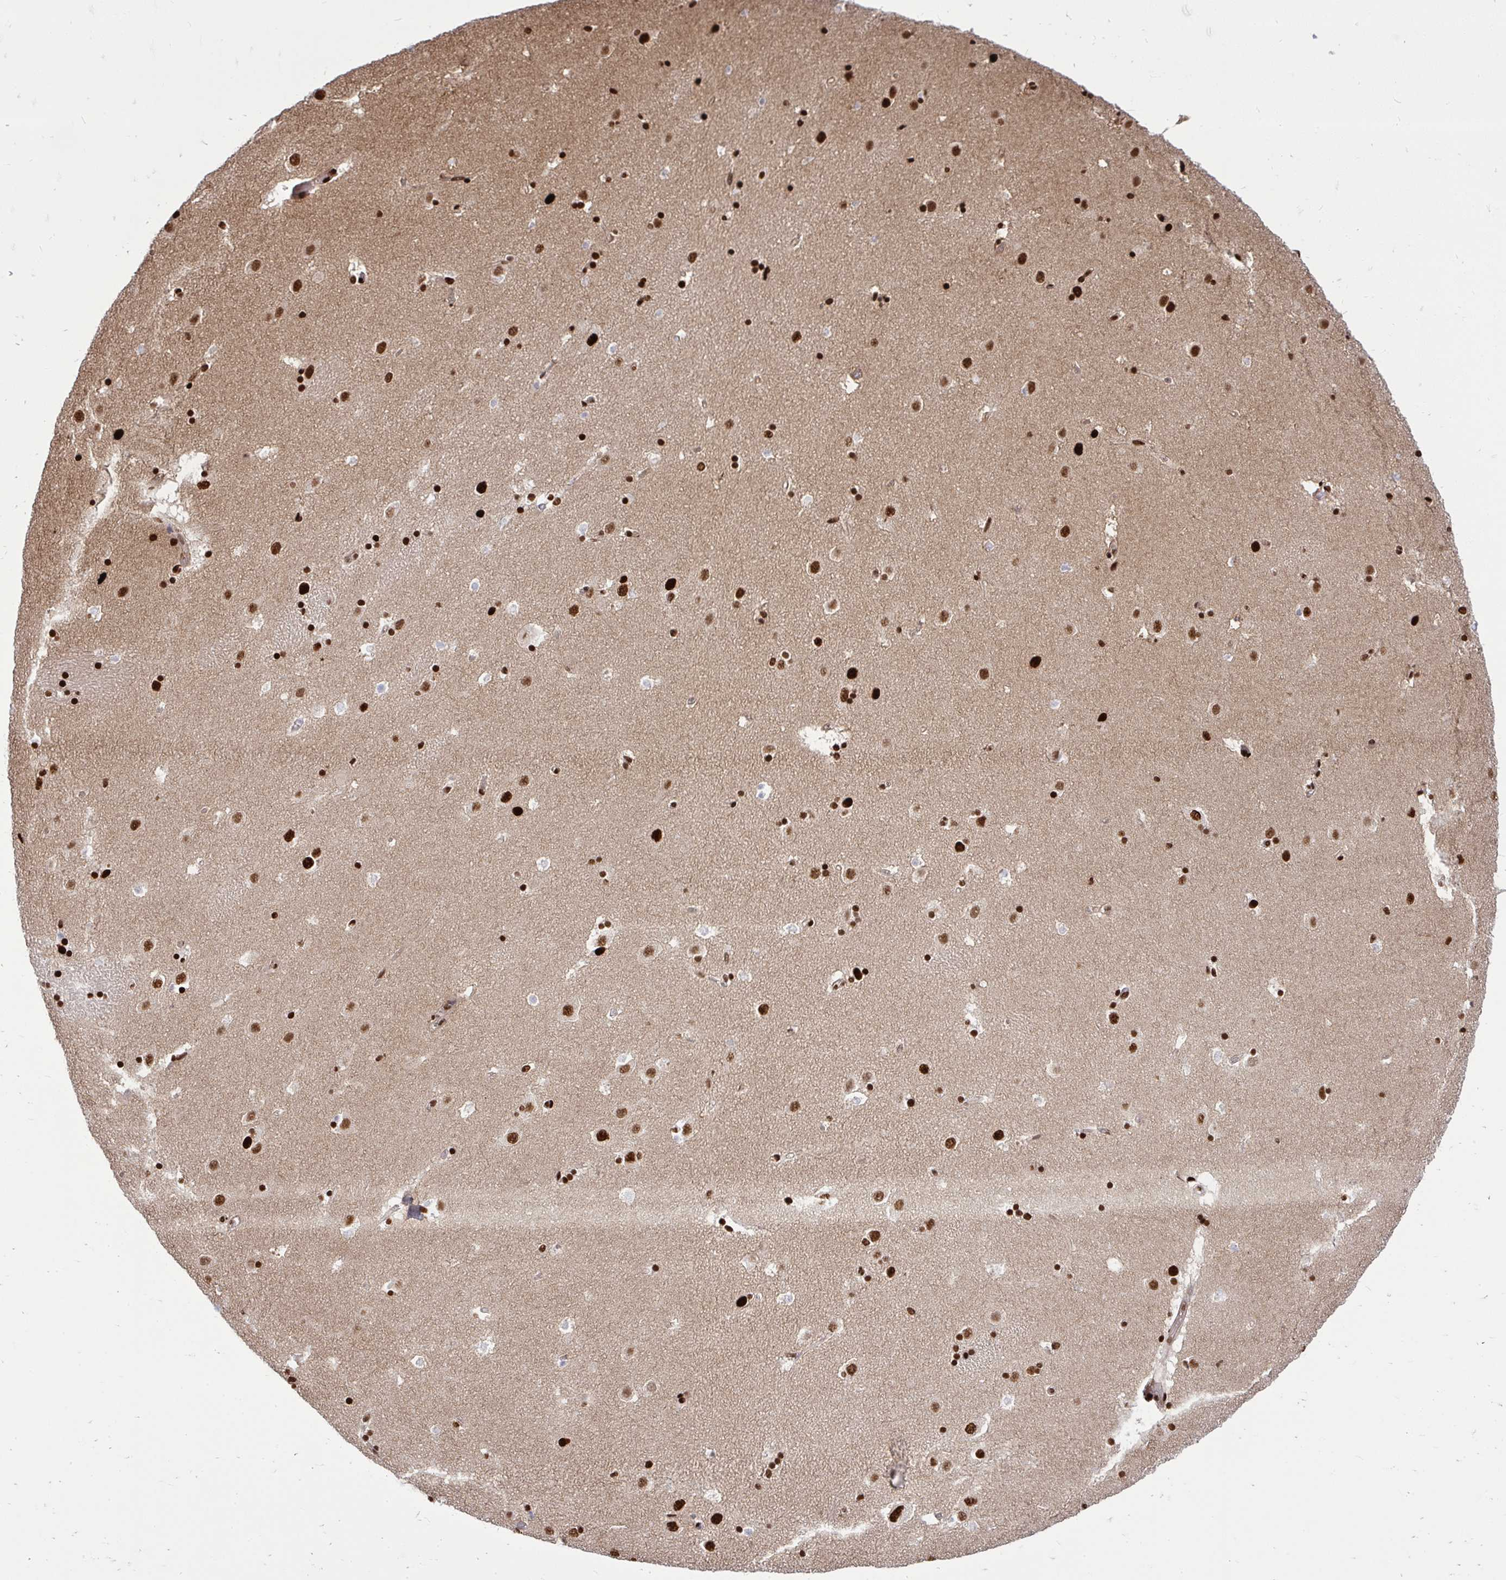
{"staining": {"intensity": "strong", "quantity": ">75%", "location": "nuclear"}, "tissue": "caudate", "cell_type": "Glial cells", "image_type": "normal", "snomed": [{"axis": "morphology", "description": "Normal tissue, NOS"}, {"axis": "topography", "description": "Lateral ventricle wall"}], "caption": "Immunohistochemistry image of unremarkable caudate: caudate stained using immunohistochemistry reveals high levels of strong protein expression localized specifically in the nuclear of glial cells, appearing as a nuclear brown color.", "gene": "TBL1Y", "patient": {"sex": "male", "age": 37}}